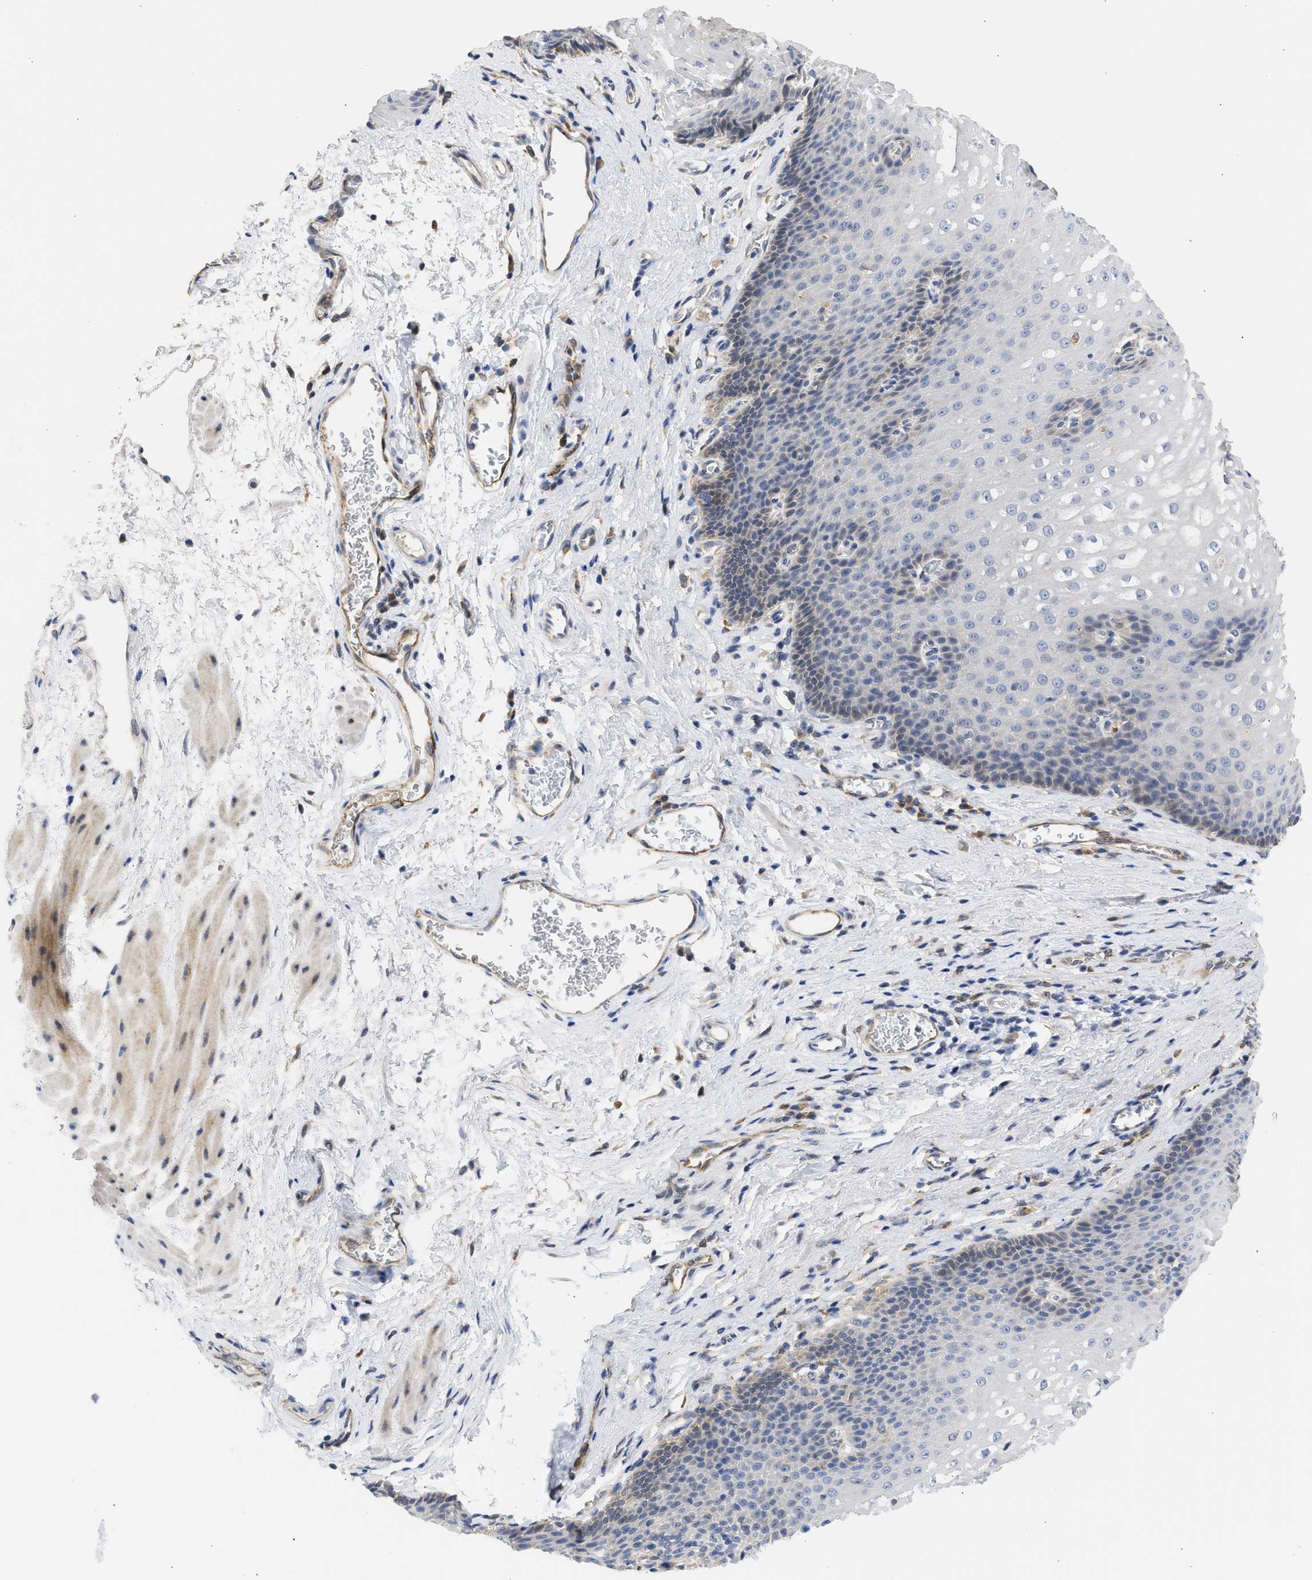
{"staining": {"intensity": "weak", "quantity": "<25%", "location": "cytoplasmic/membranous"}, "tissue": "esophagus", "cell_type": "Squamous epithelial cells", "image_type": "normal", "snomed": [{"axis": "morphology", "description": "Normal tissue, NOS"}, {"axis": "topography", "description": "Esophagus"}], "caption": "This image is of unremarkable esophagus stained with immunohistochemistry to label a protein in brown with the nuclei are counter-stained blue. There is no positivity in squamous epithelial cells.", "gene": "TMED1", "patient": {"sex": "male", "age": 48}}